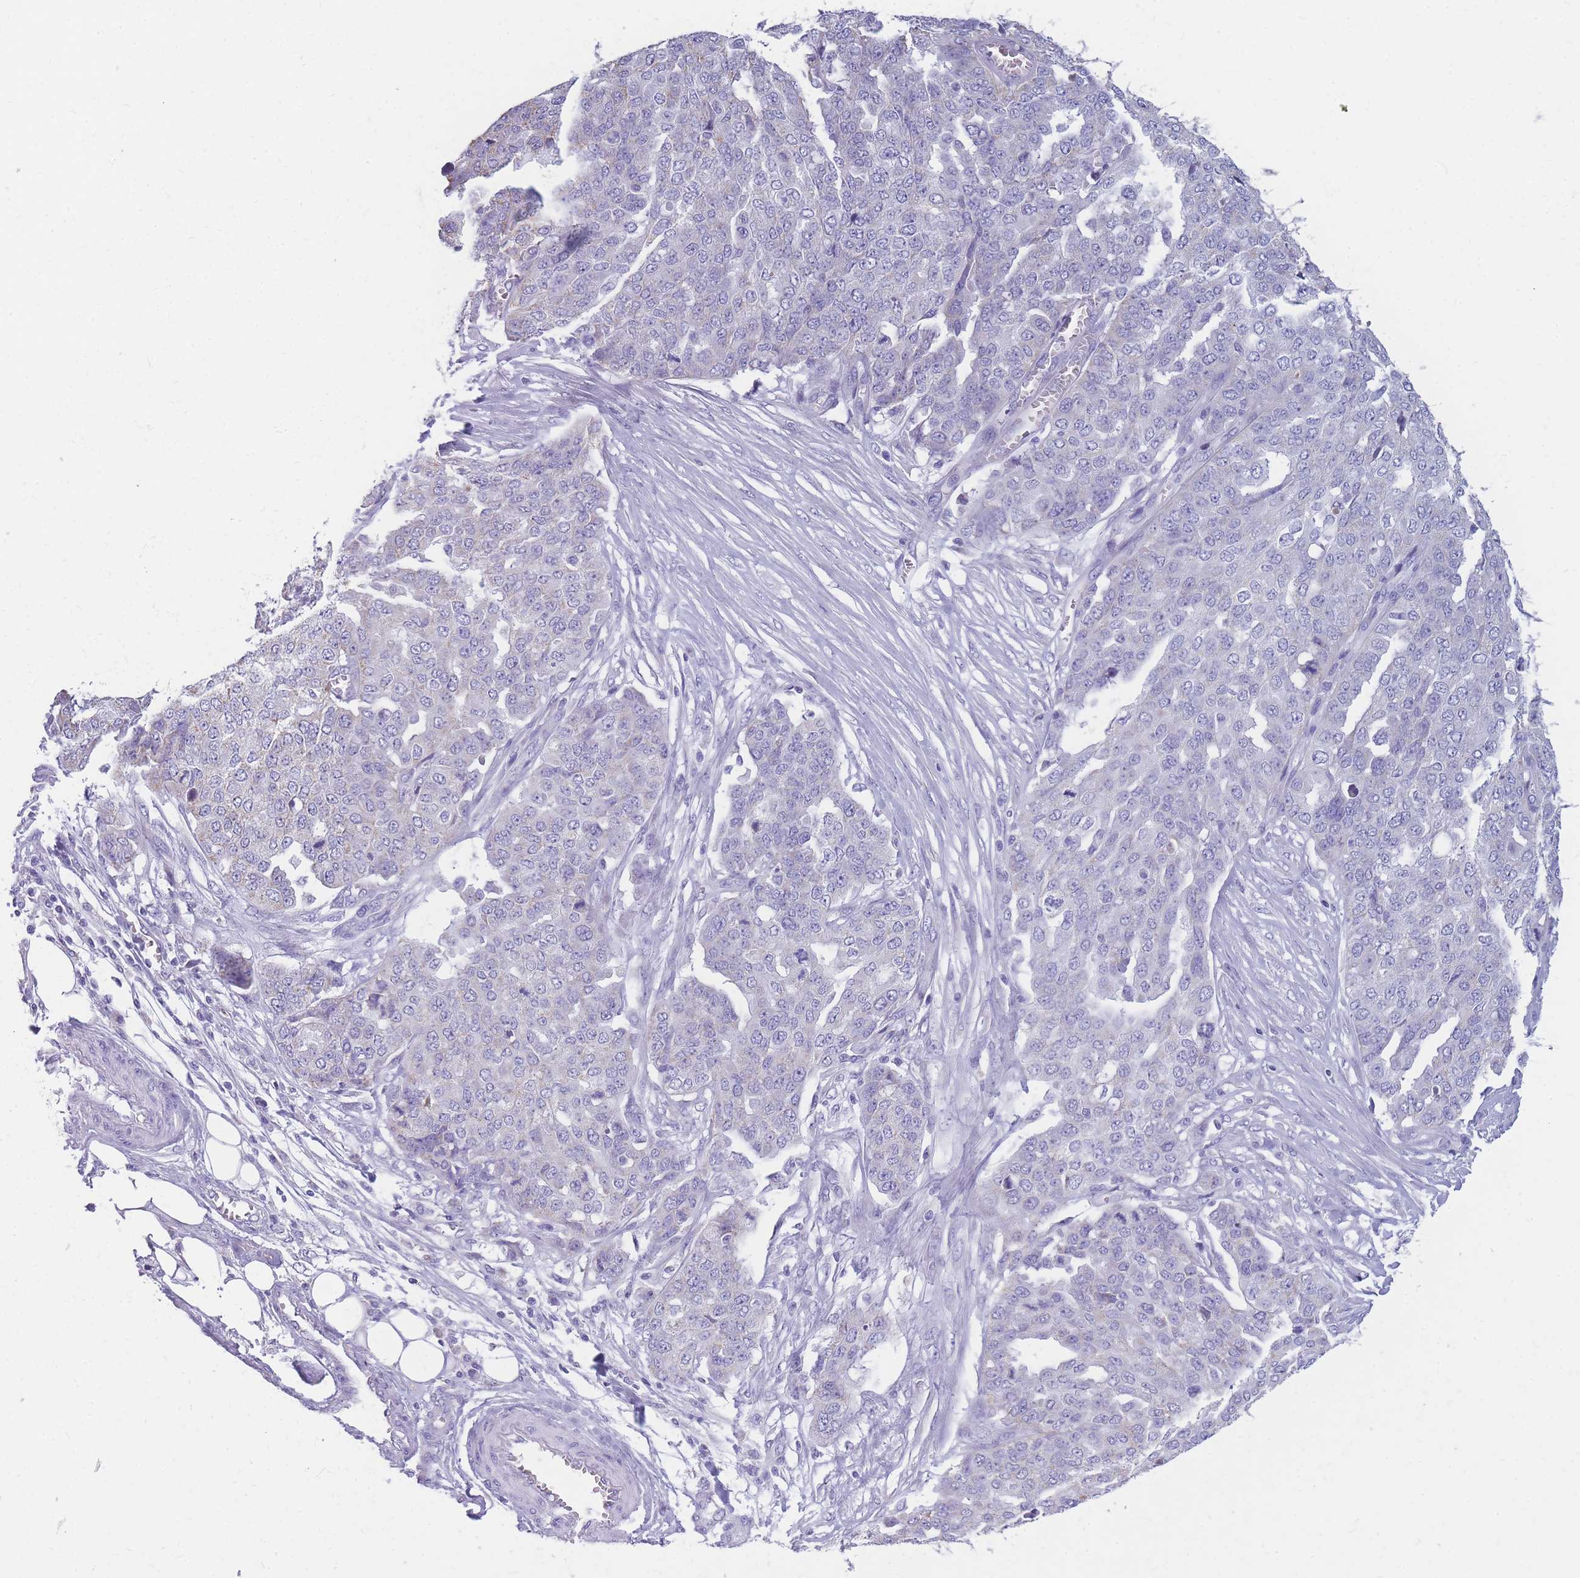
{"staining": {"intensity": "negative", "quantity": "none", "location": "none"}, "tissue": "ovarian cancer", "cell_type": "Tumor cells", "image_type": "cancer", "snomed": [{"axis": "morphology", "description": "Cystadenocarcinoma, serous, NOS"}, {"axis": "topography", "description": "Soft tissue"}, {"axis": "topography", "description": "Ovary"}], "caption": "Ovarian cancer (serous cystadenocarcinoma) was stained to show a protein in brown. There is no significant positivity in tumor cells.", "gene": "DHRS11", "patient": {"sex": "female", "age": 57}}